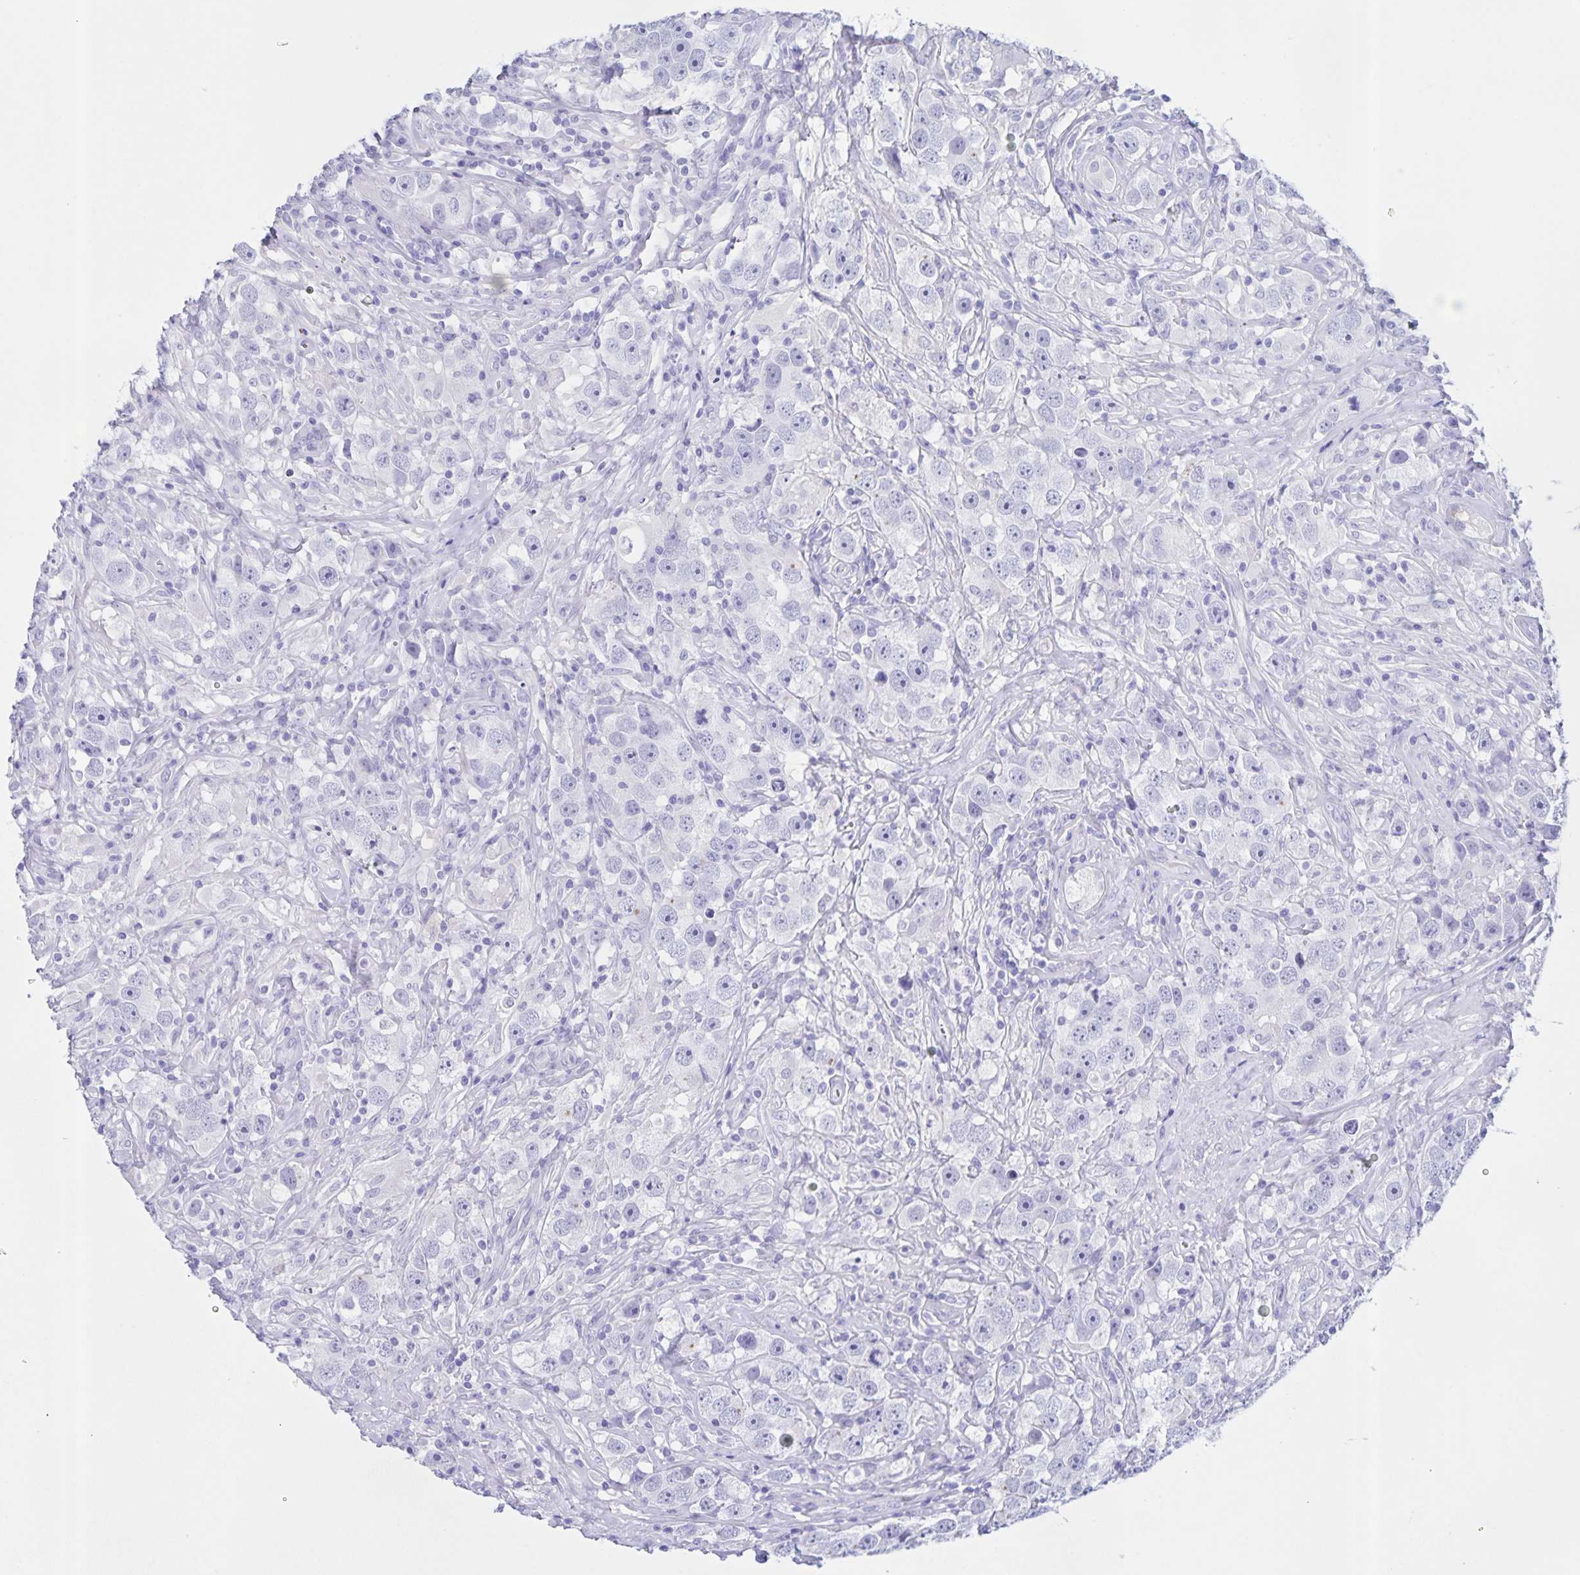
{"staining": {"intensity": "negative", "quantity": "none", "location": "none"}, "tissue": "testis cancer", "cell_type": "Tumor cells", "image_type": "cancer", "snomed": [{"axis": "morphology", "description": "Seminoma, NOS"}, {"axis": "topography", "description": "Testis"}], "caption": "Tumor cells show no significant protein expression in testis cancer (seminoma).", "gene": "TGIF2LX", "patient": {"sex": "male", "age": 49}}